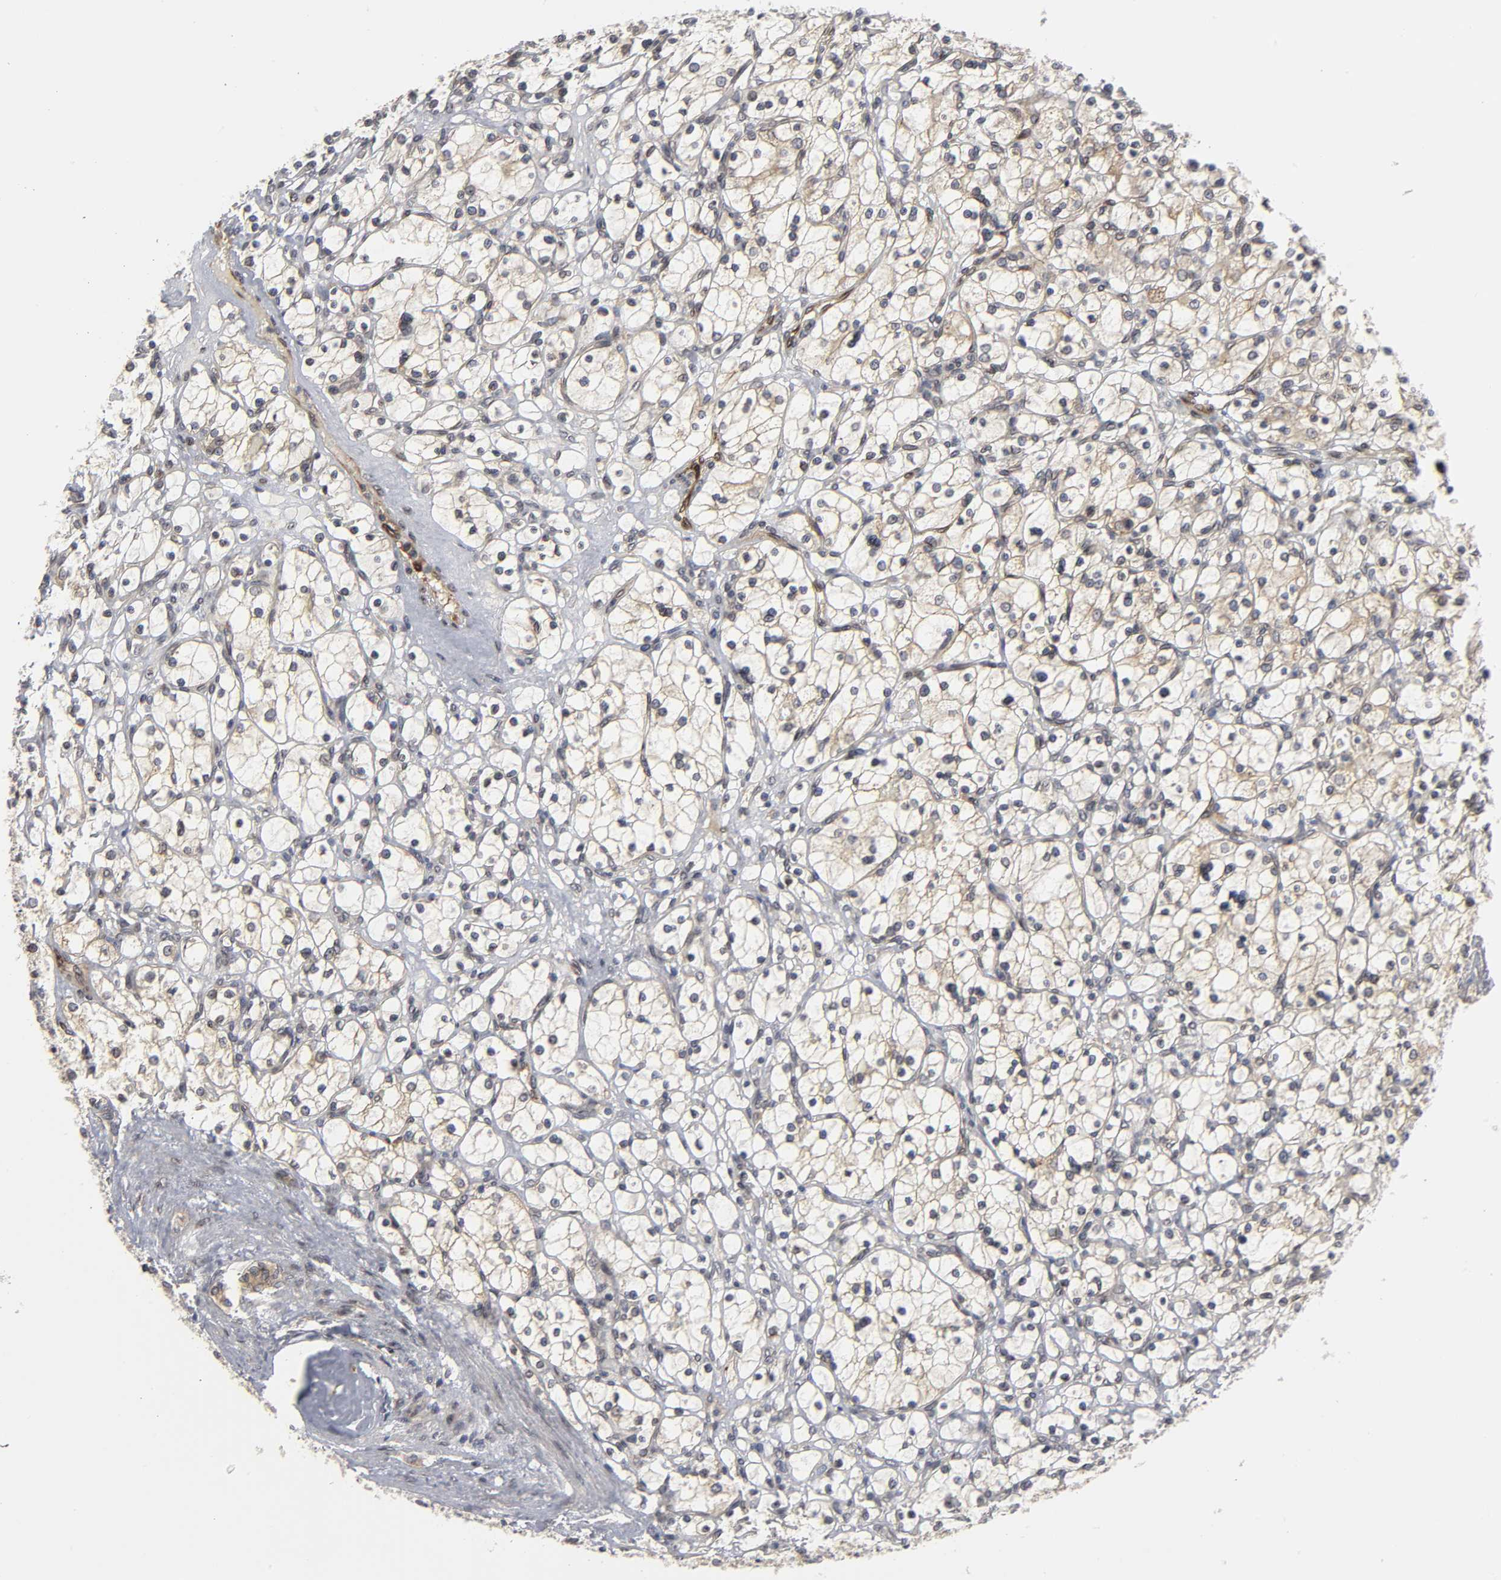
{"staining": {"intensity": "weak", "quantity": "<25%", "location": "cytoplasmic/membranous"}, "tissue": "renal cancer", "cell_type": "Tumor cells", "image_type": "cancer", "snomed": [{"axis": "morphology", "description": "Adenocarcinoma, NOS"}, {"axis": "topography", "description": "Kidney"}], "caption": "Renal cancer was stained to show a protein in brown. There is no significant staining in tumor cells.", "gene": "ASB6", "patient": {"sex": "female", "age": 83}}